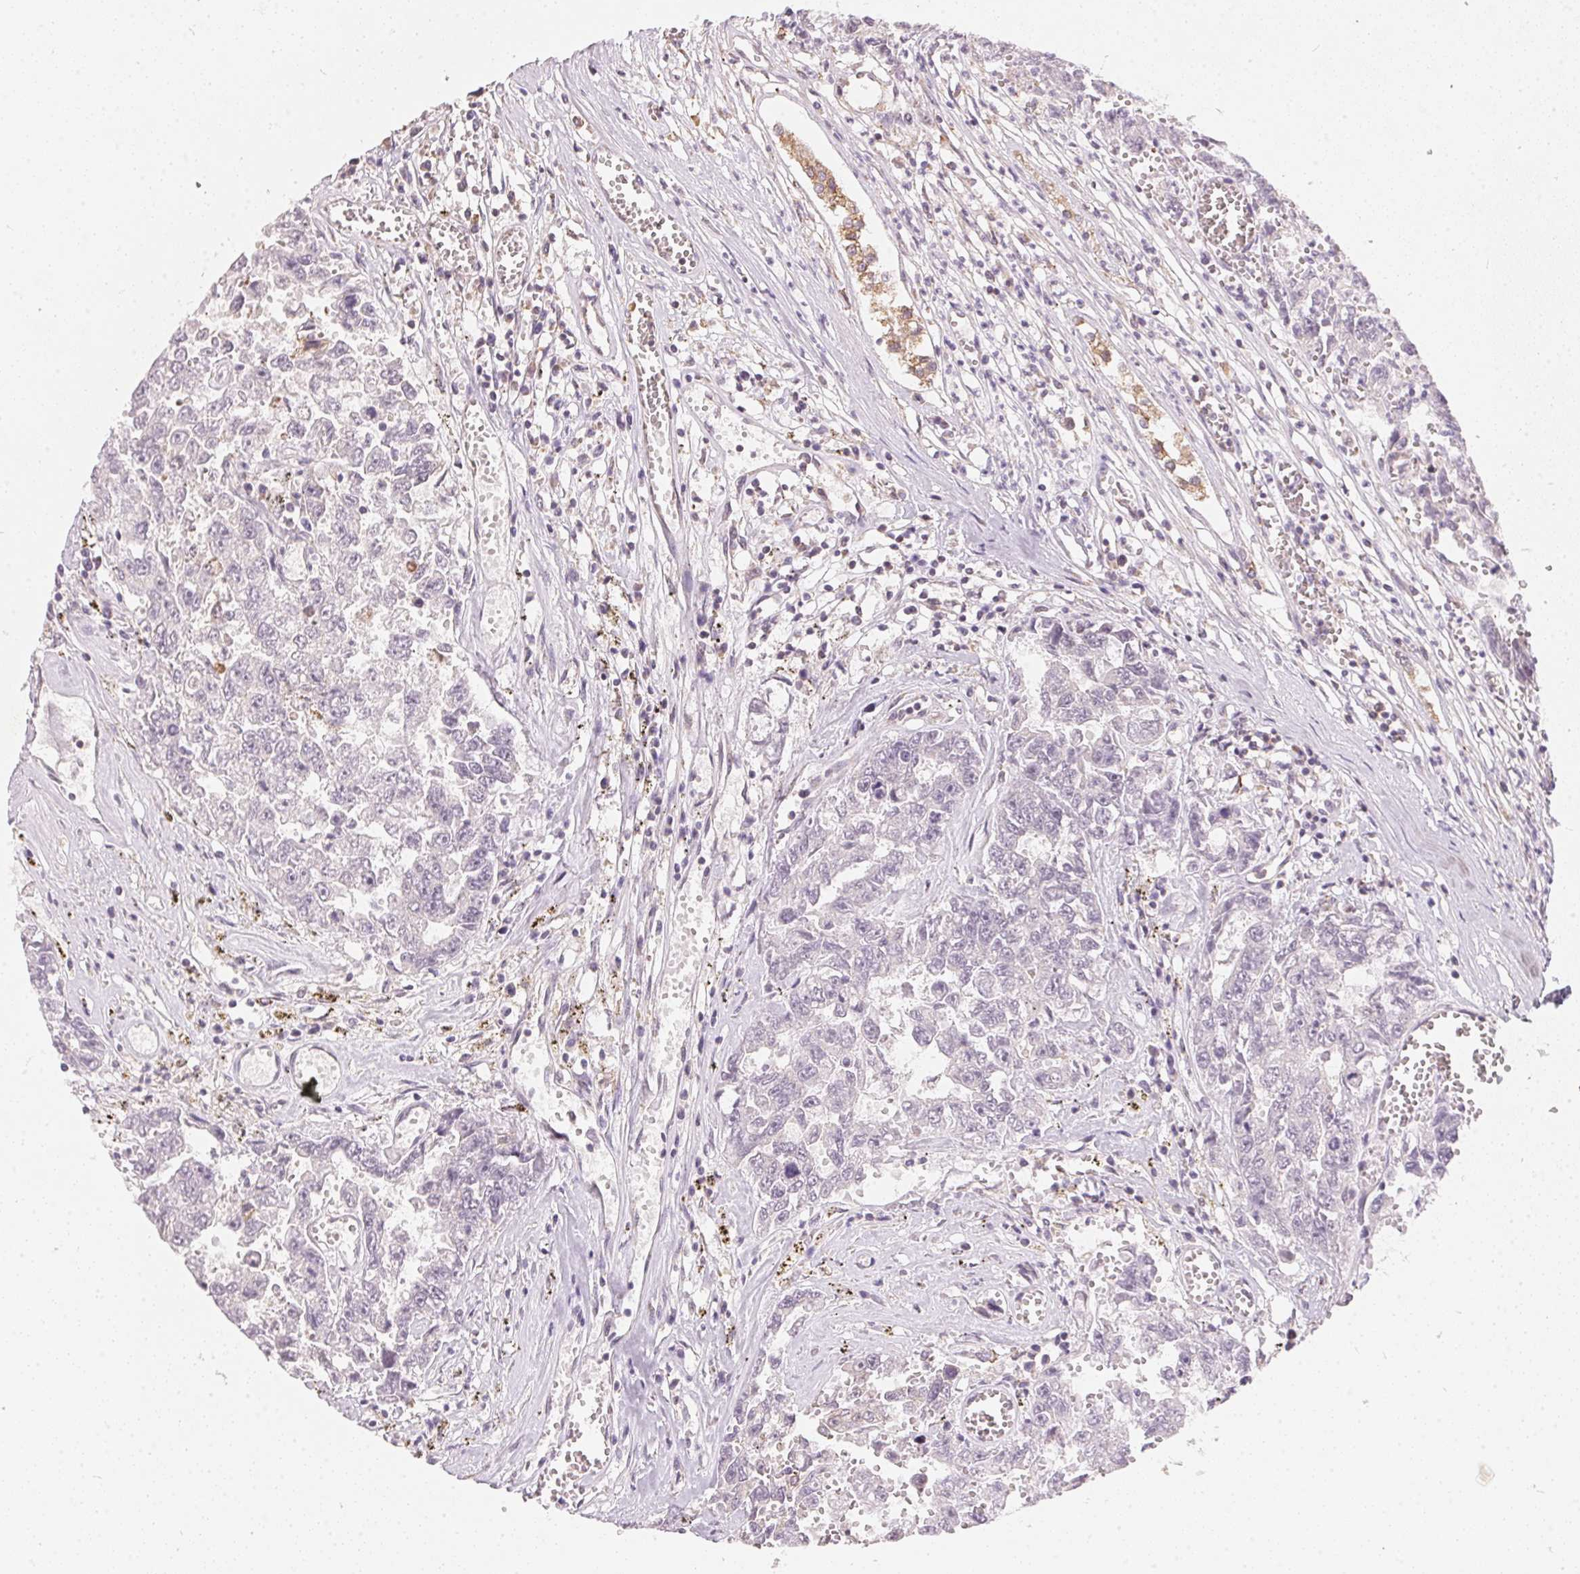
{"staining": {"intensity": "negative", "quantity": "none", "location": "none"}, "tissue": "testis cancer", "cell_type": "Tumor cells", "image_type": "cancer", "snomed": [{"axis": "morphology", "description": "Carcinoma, Embryonal, NOS"}, {"axis": "topography", "description": "Testis"}], "caption": "A high-resolution photomicrograph shows immunohistochemistry staining of embryonal carcinoma (testis), which shows no significant expression in tumor cells.", "gene": "VWA5B2", "patient": {"sex": "male", "age": 36}}